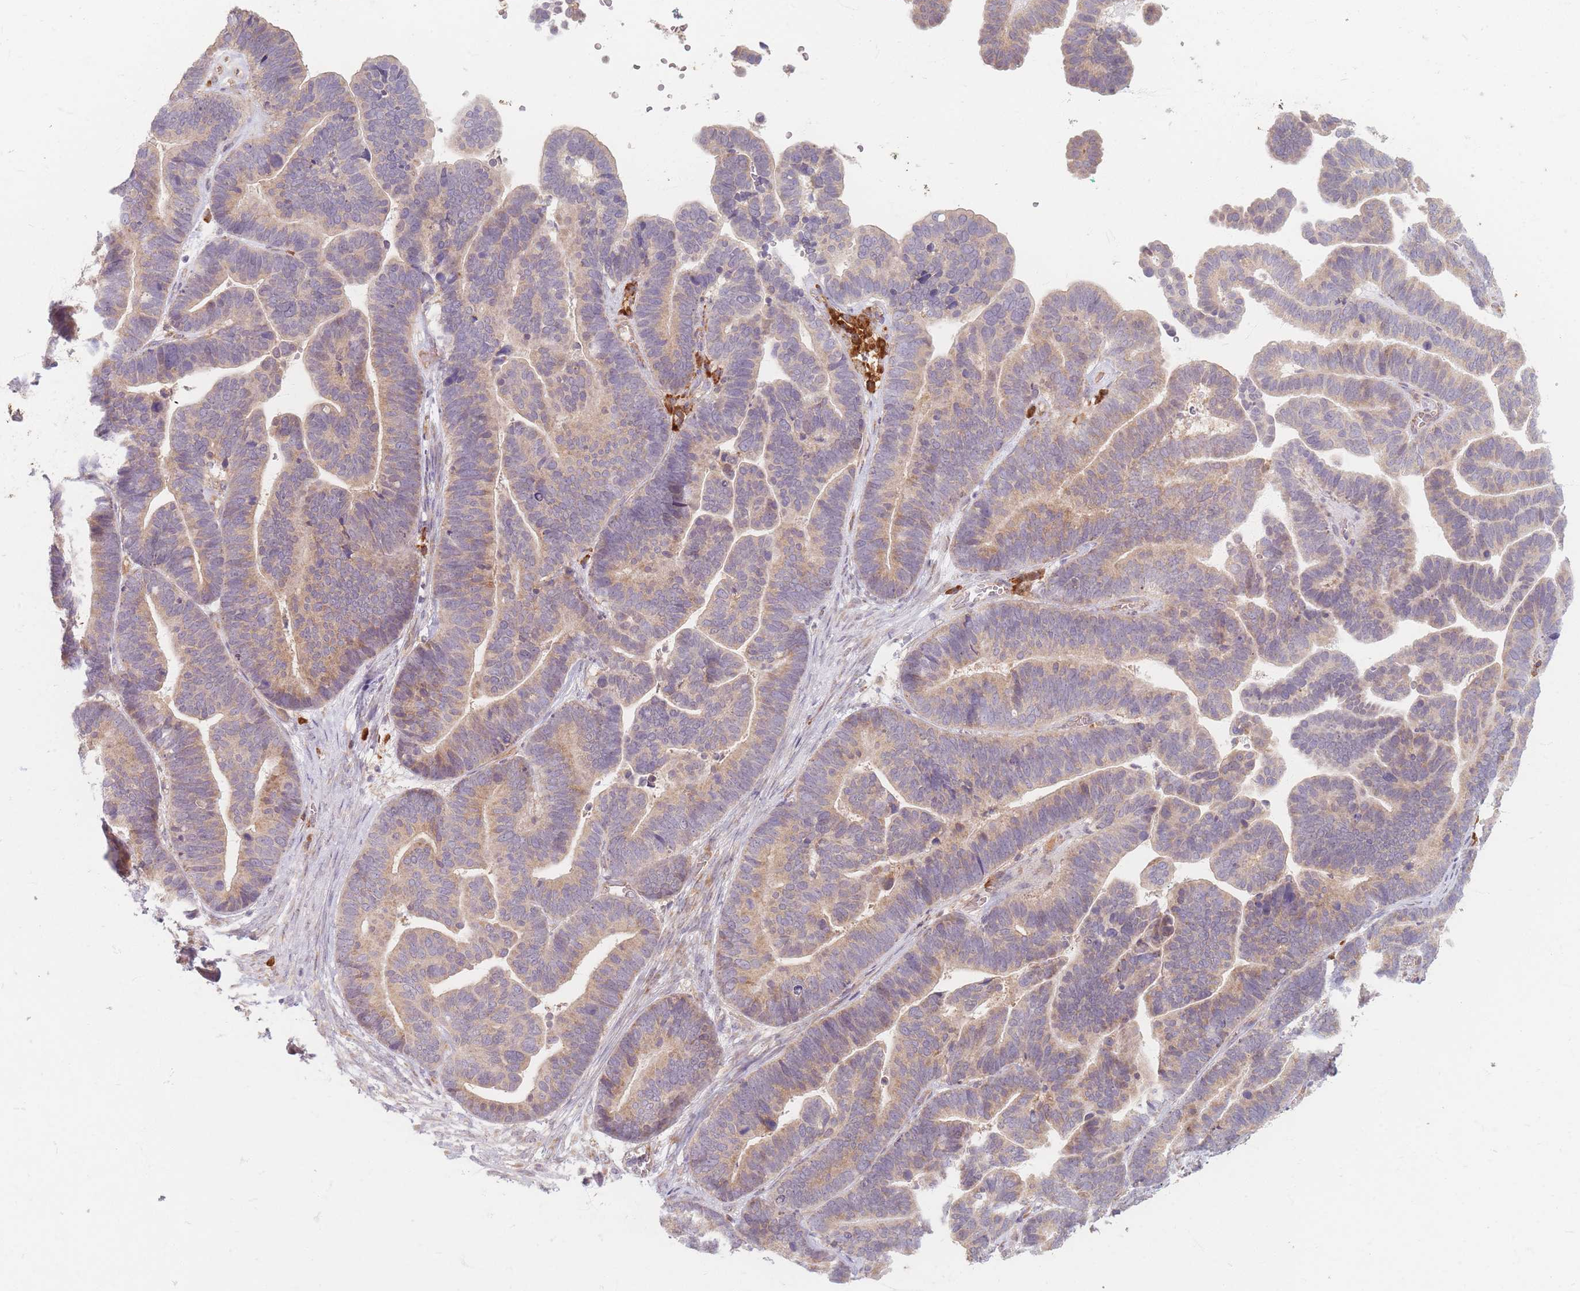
{"staining": {"intensity": "weak", "quantity": "25%-75%", "location": "cytoplasmic/membranous"}, "tissue": "ovarian cancer", "cell_type": "Tumor cells", "image_type": "cancer", "snomed": [{"axis": "morphology", "description": "Cystadenocarcinoma, serous, NOS"}, {"axis": "topography", "description": "Ovary"}], "caption": "Ovarian cancer tissue displays weak cytoplasmic/membranous expression in about 25%-75% of tumor cells (DAB (3,3'-diaminobenzidine) = brown stain, brightfield microscopy at high magnification).", "gene": "SMIM14", "patient": {"sex": "female", "age": 56}}